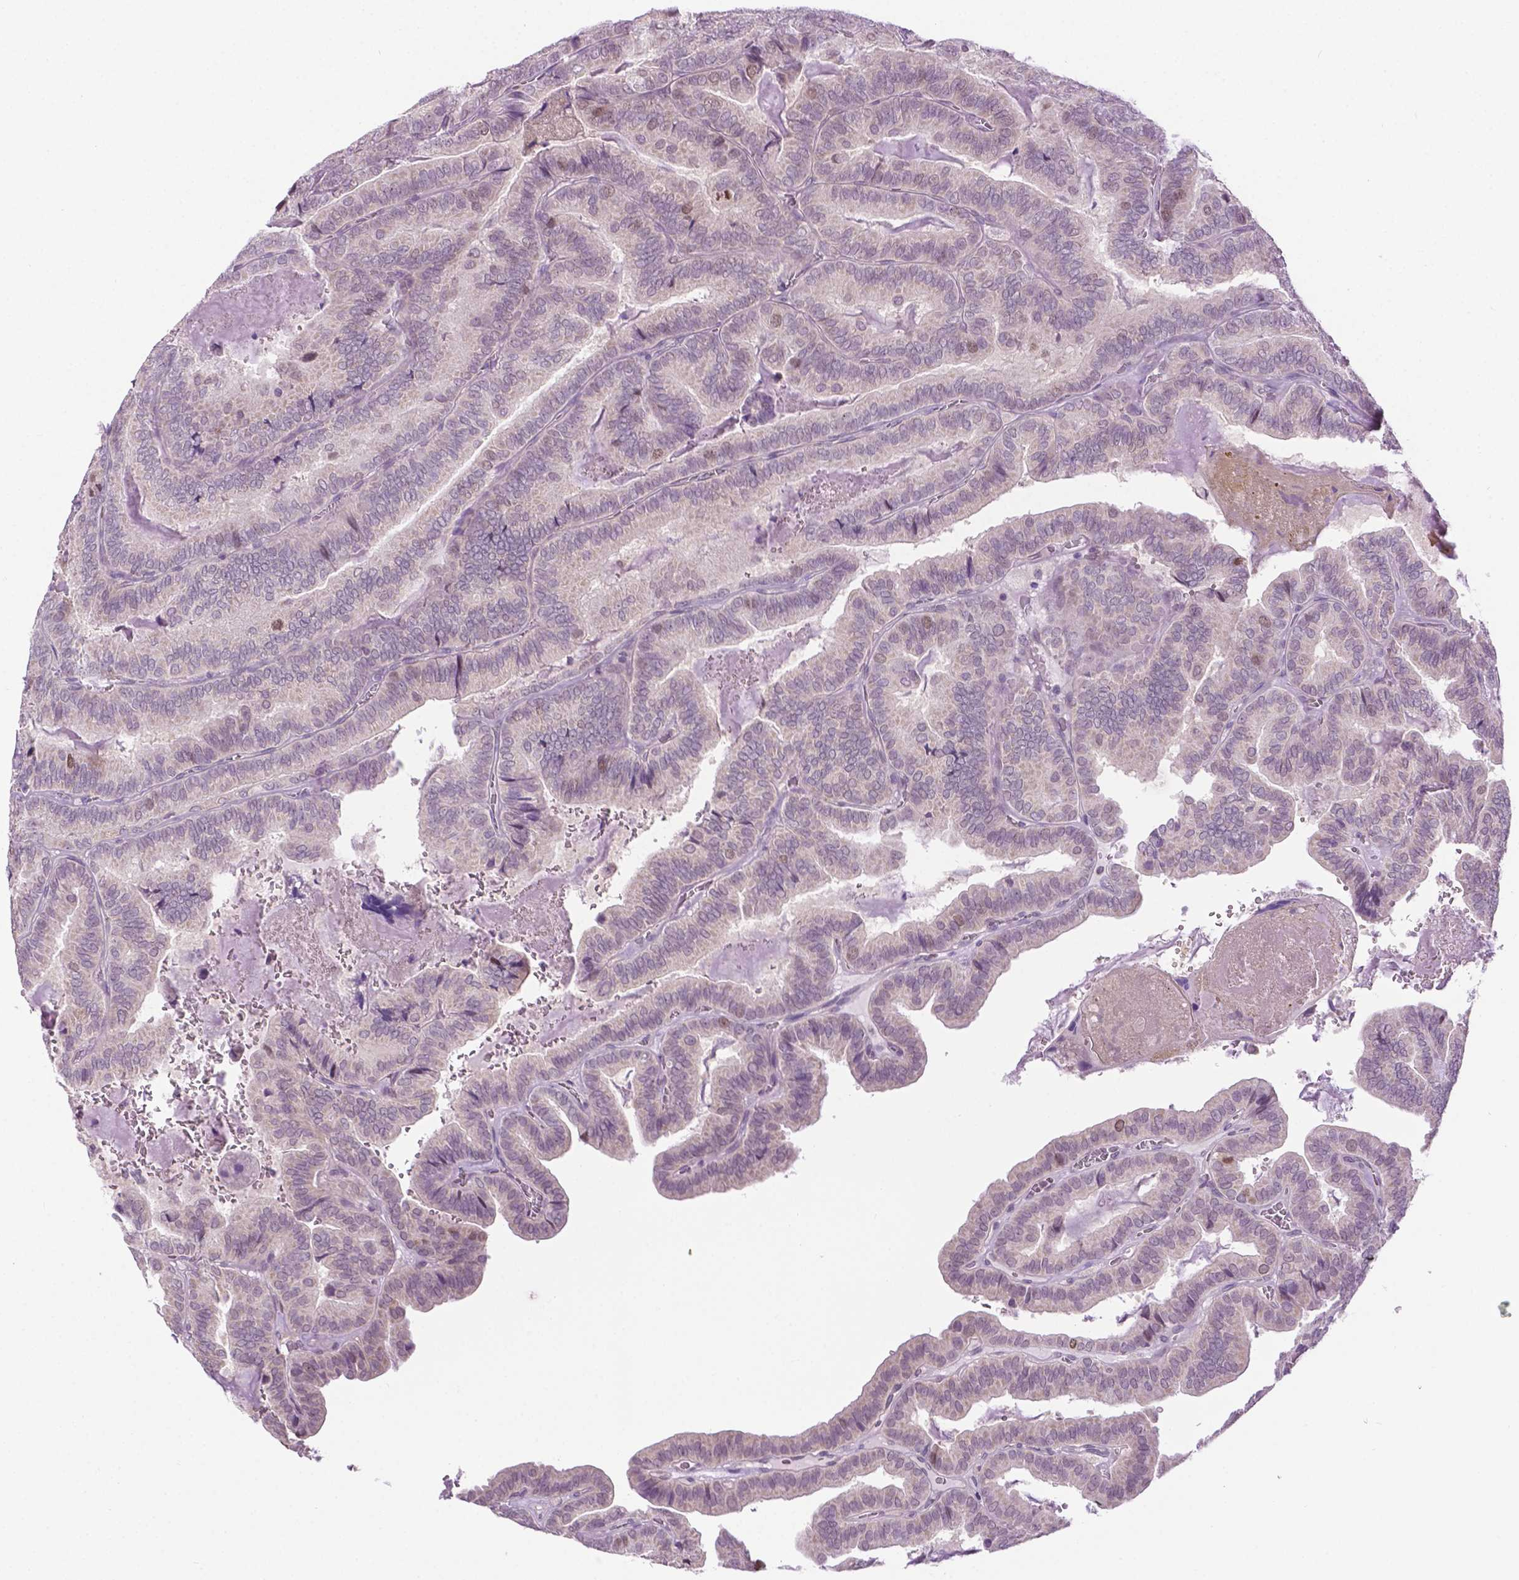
{"staining": {"intensity": "weak", "quantity": "<25%", "location": "nuclear"}, "tissue": "thyroid cancer", "cell_type": "Tumor cells", "image_type": "cancer", "snomed": [{"axis": "morphology", "description": "Papillary adenocarcinoma, NOS"}, {"axis": "topography", "description": "Thyroid gland"}], "caption": "Human thyroid cancer stained for a protein using immunohistochemistry (IHC) demonstrates no staining in tumor cells.", "gene": "DENND4A", "patient": {"sex": "female", "age": 75}}